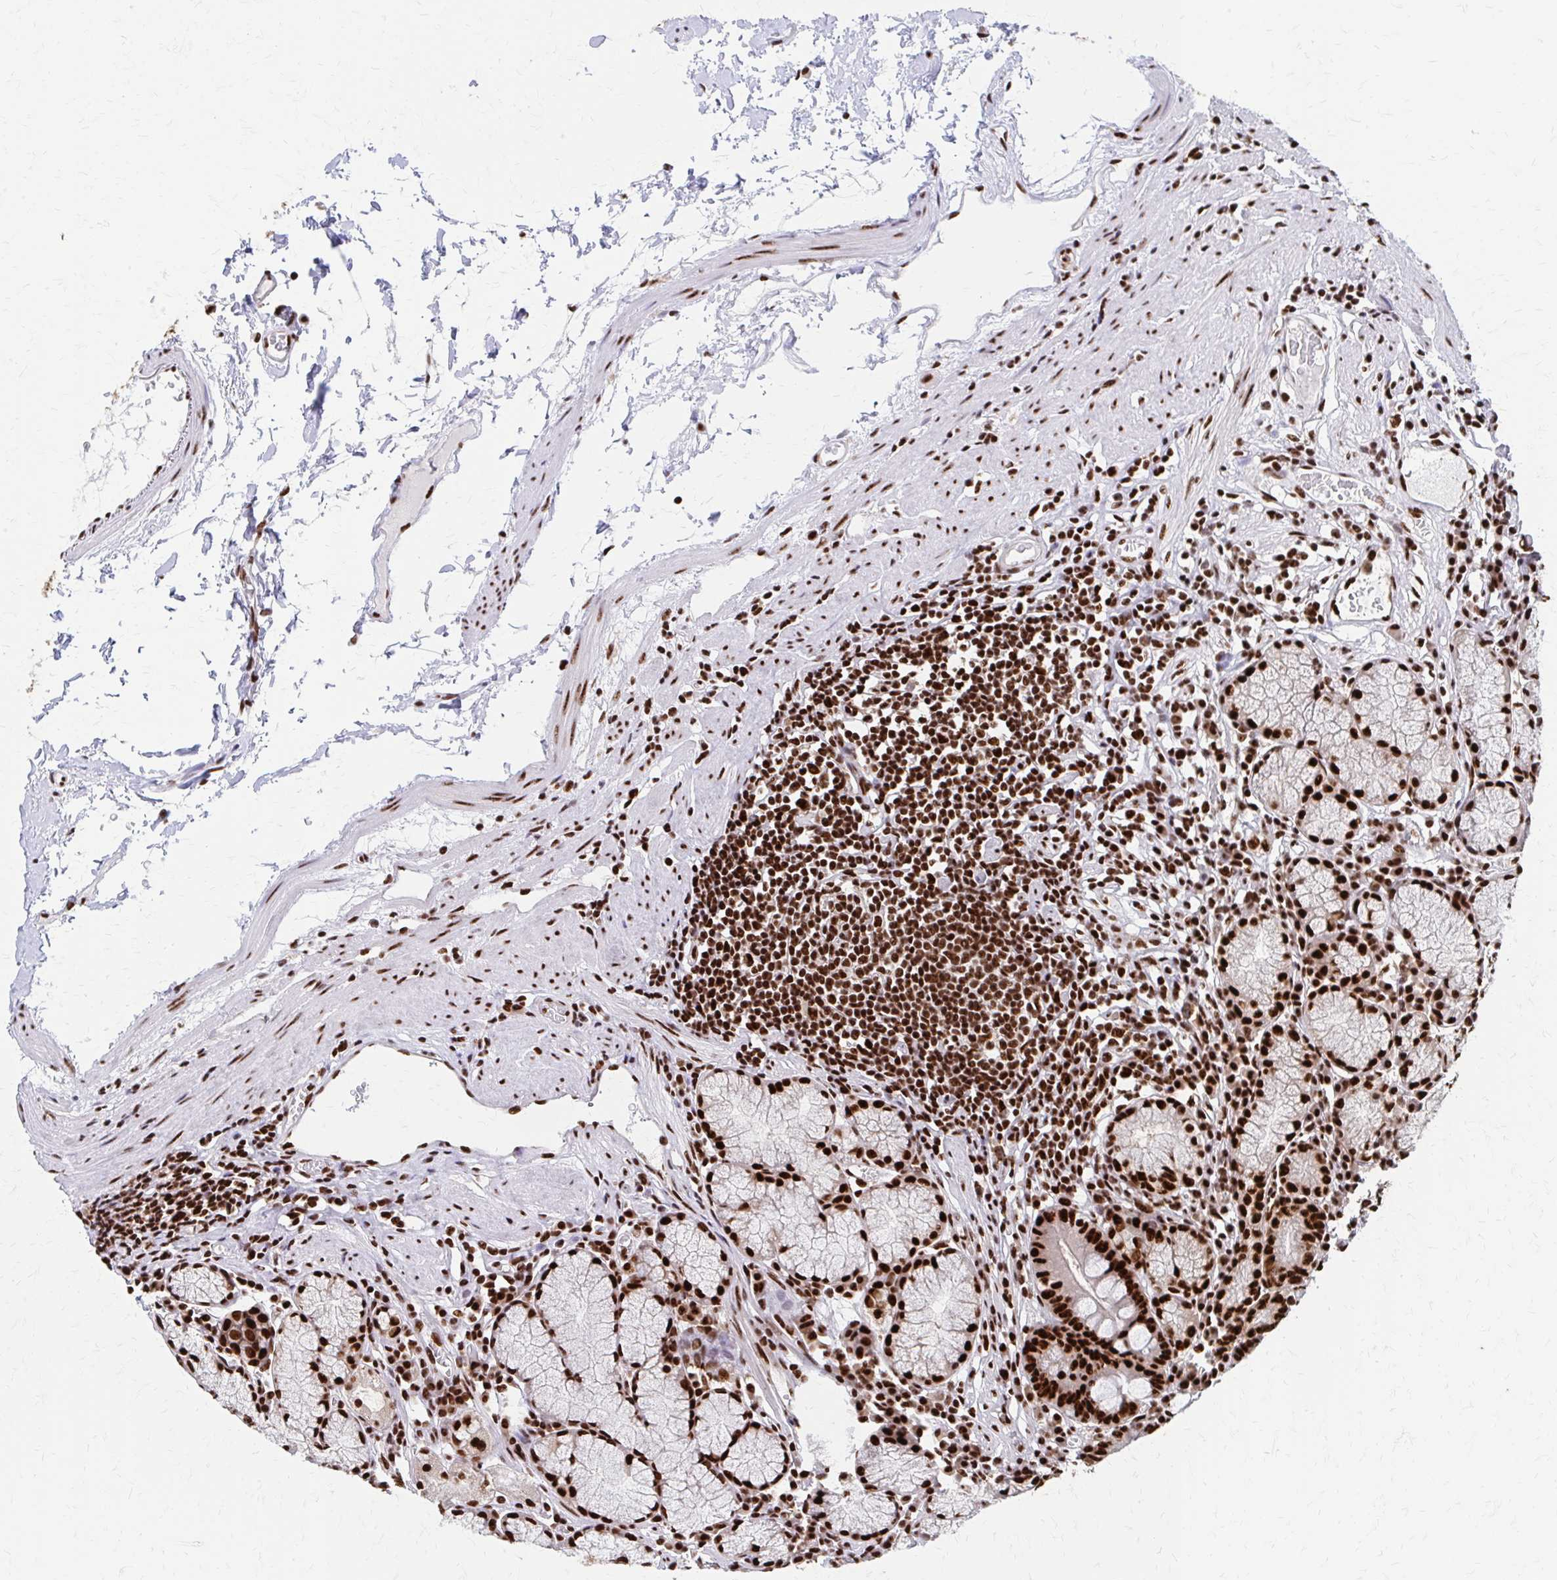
{"staining": {"intensity": "strong", "quantity": ">75%", "location": "nuclear"}, "tissue": "stomach", "cell_type": "Glandular cells", "image_type": "normal", "snomed": [{"axis": "morphology", "description": "Normal tissue, NOS"}, {"axis": "topography", "description": "Stomach"}], "caption": "Glandular cells show high levels of strong nuclear positivity in about >75% of cells in unremarkable stomach. Ihc stains the protein in brown and the nuclei are stained blue.", "gene": "CNKSR3", "patient": {"sex": "male", "age": 55}}